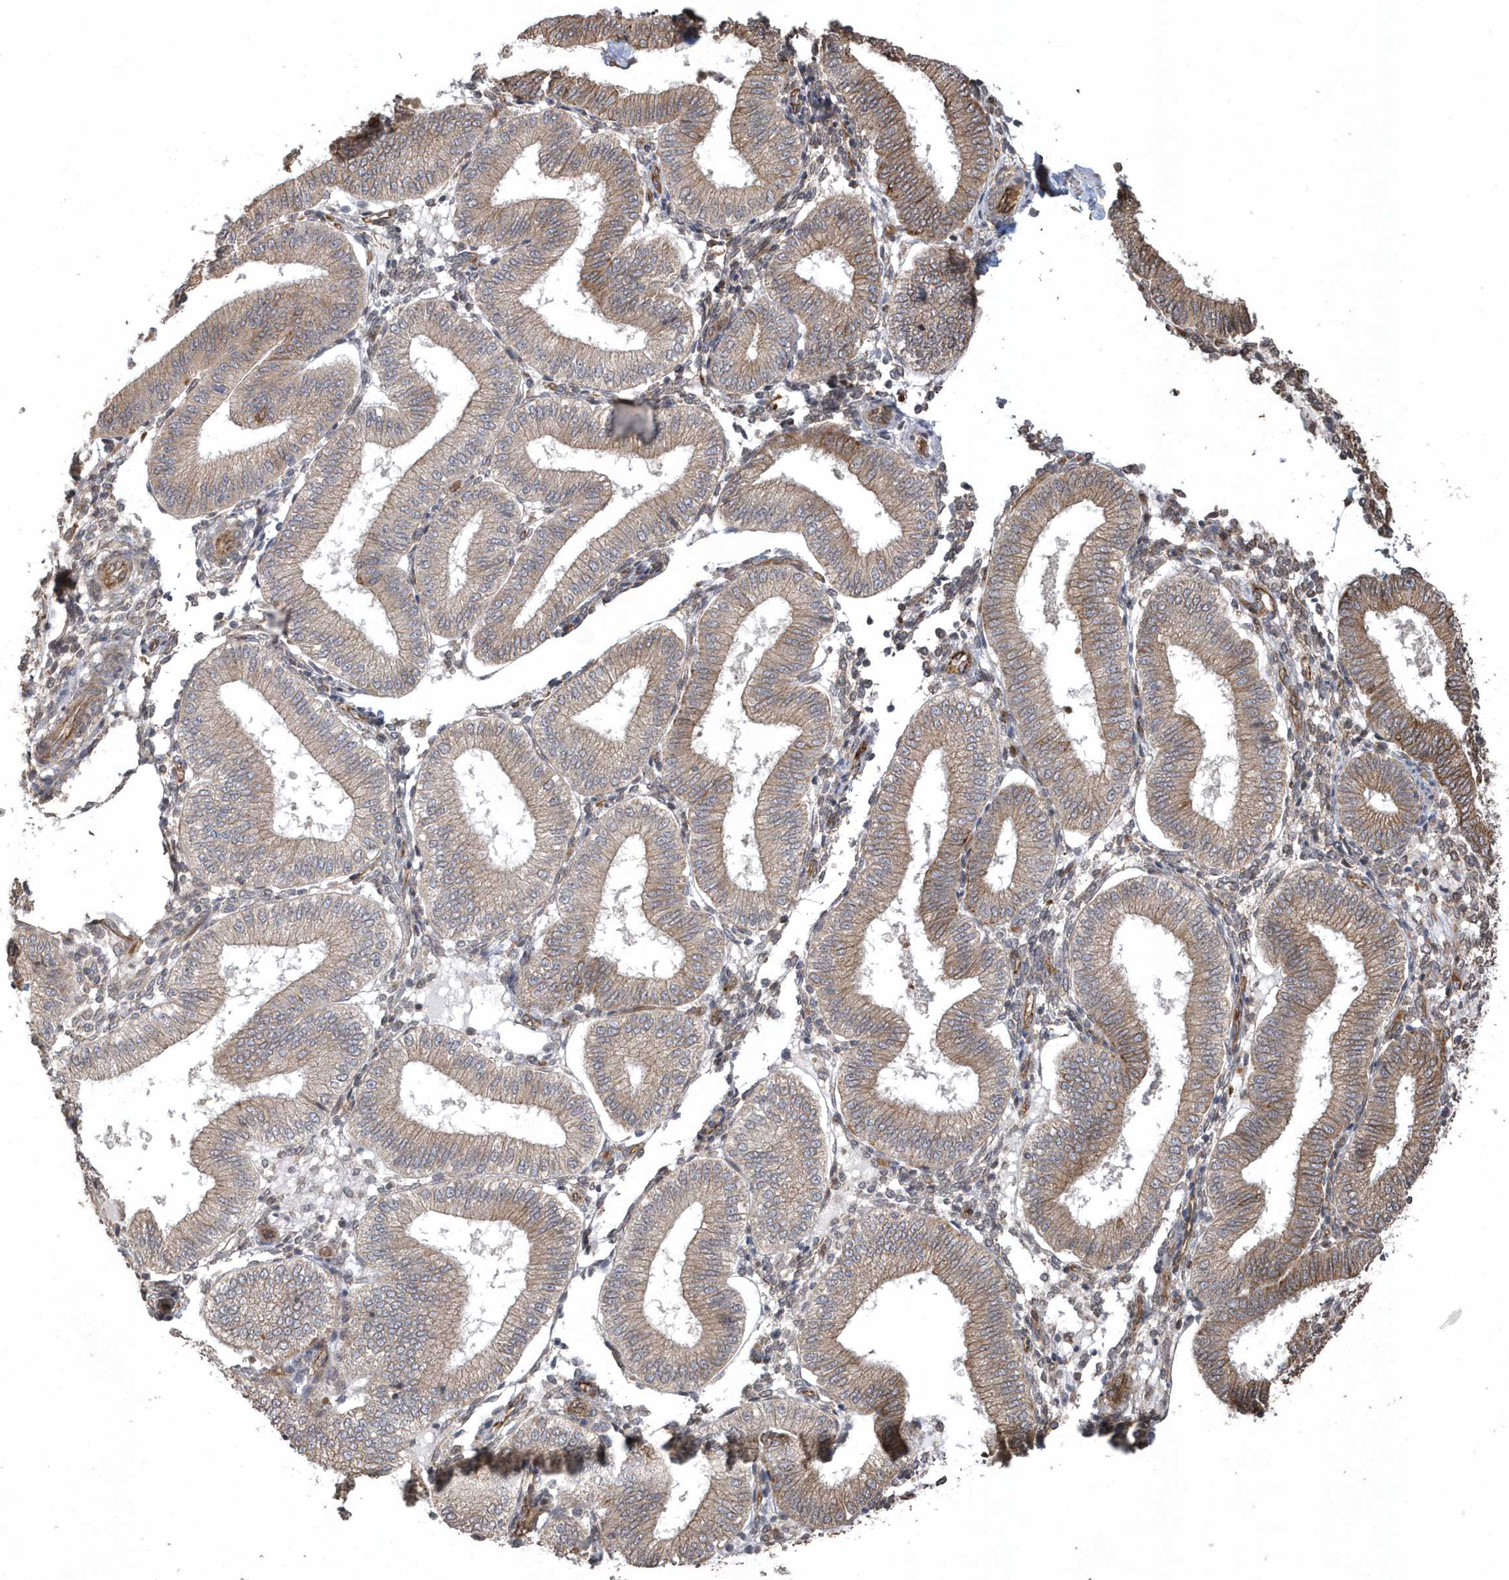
{"staining": {"intensity": "moderate", "quantity": "<25%", "location": "cytoplasmic/membranous"}, "tissue": "endometrium", "cell_type": "Cells in endometrial stroma", "image_type": "normal", "snomed": [{"axis": "morphology", "description": "Normal tissue, NOS"}, {"axis": "topography", "description": "Endometrium"}], "caption": "Protein staining reveals moderate cytoplasmic/membranous positivity in about <25% of cells in endometrial stroma in unremarkable endometrium.", "gene": "HERPUD1", "patient": {"sex": "female", "age": 39}}